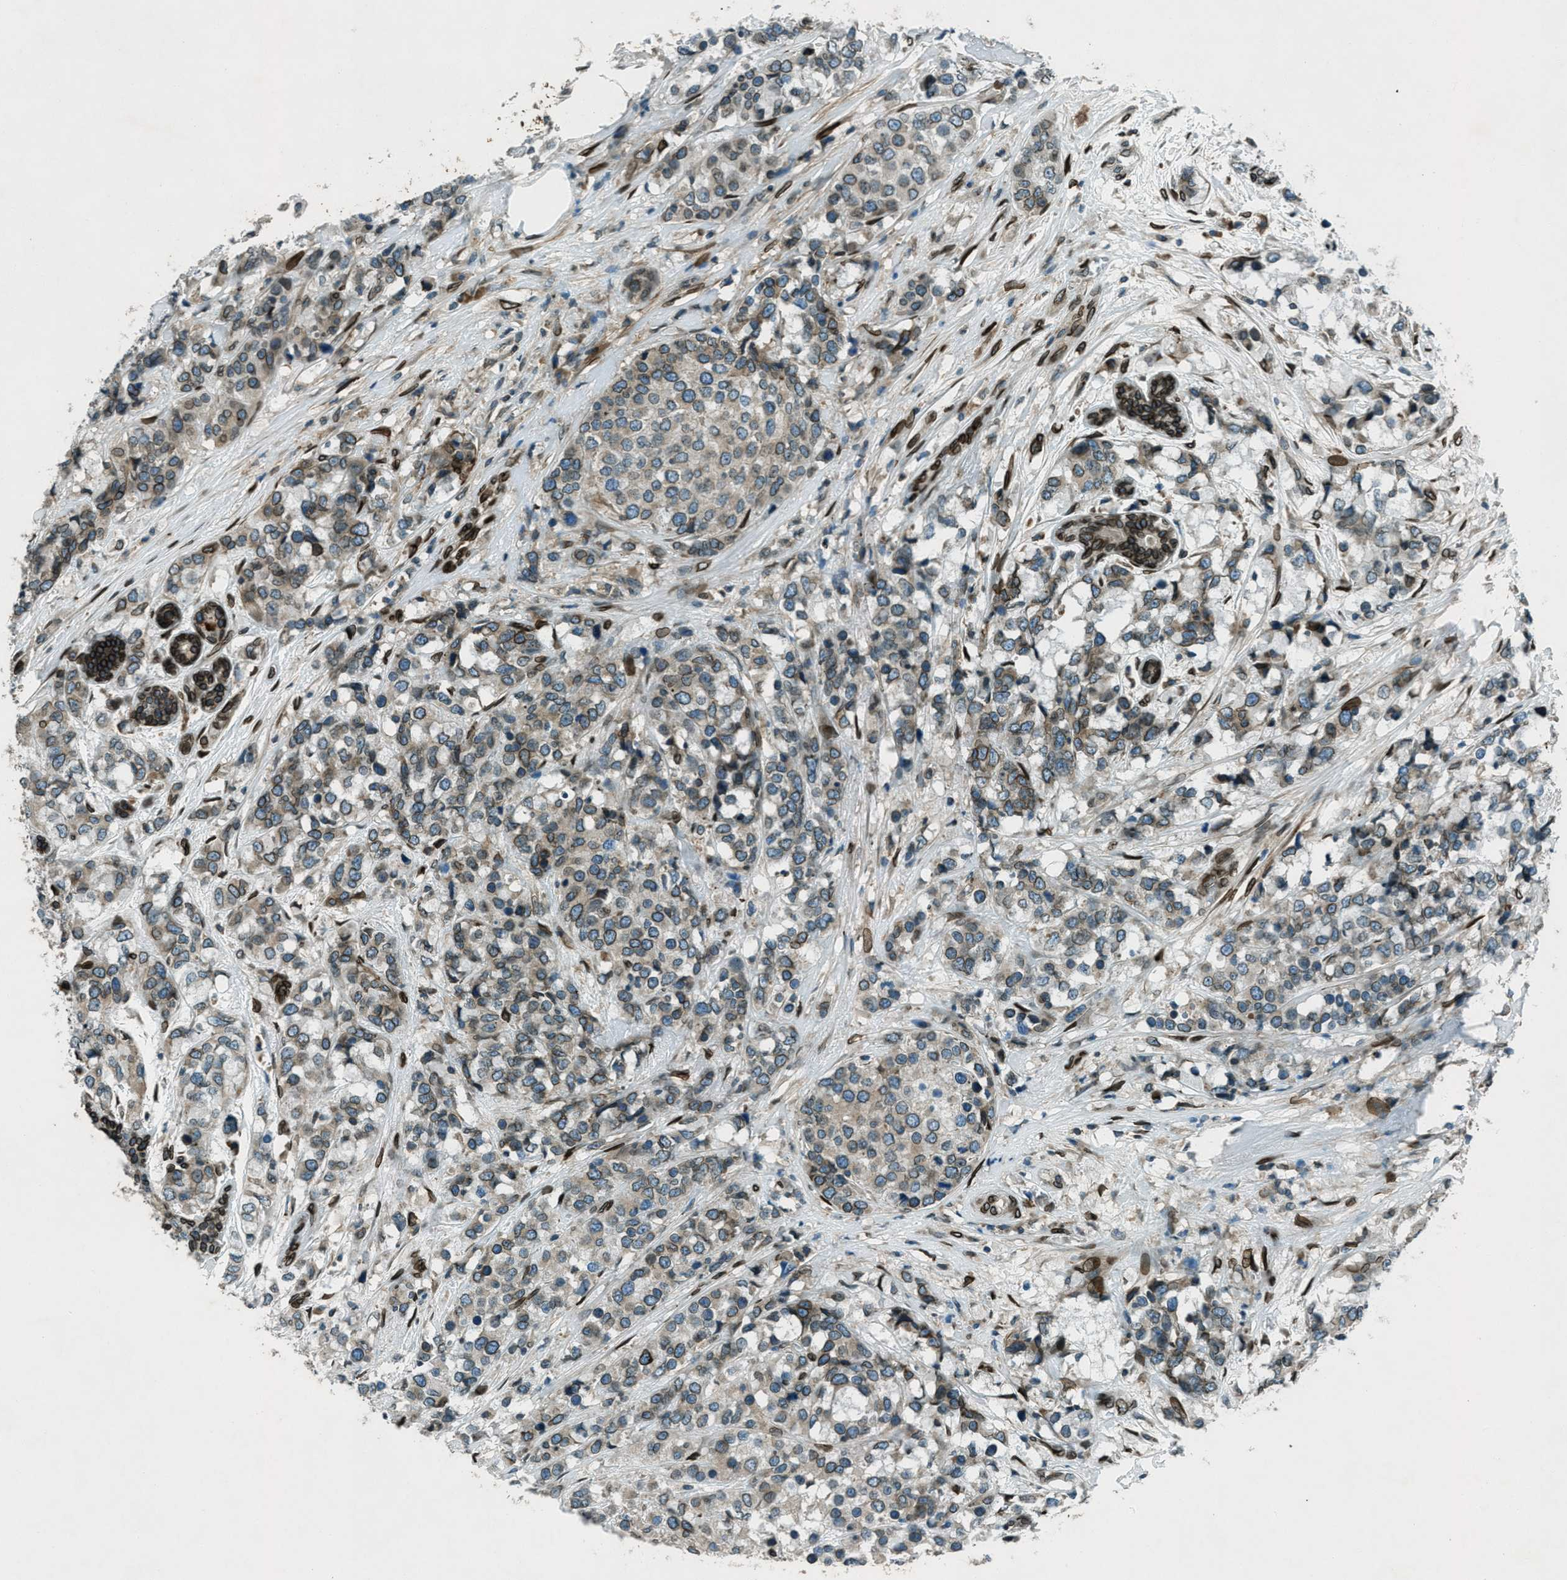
{"staining": {"intensity": "moderate", "quantity": ">75%", "location": "cytoplasmic/membranous,nuclear"}, "tissue": "breast cancer", "cell_type": "Tumor cells", "image_type": "cancer", "snomed": [{"axis": "morphology", "description": "Lobular carcinoma"}, {"axis": "topography", "description": "Breast"}], "caption": "A photomicrograph showing moderate cytoplasmic/membranous and nuclear staining in approximately >75% of tumor cells in lobular carcinoma (breast), as visualized by brown immunohistochemical staining.", "gene": "LEMD2", "patient": {"sex": "female", "age": 59}}